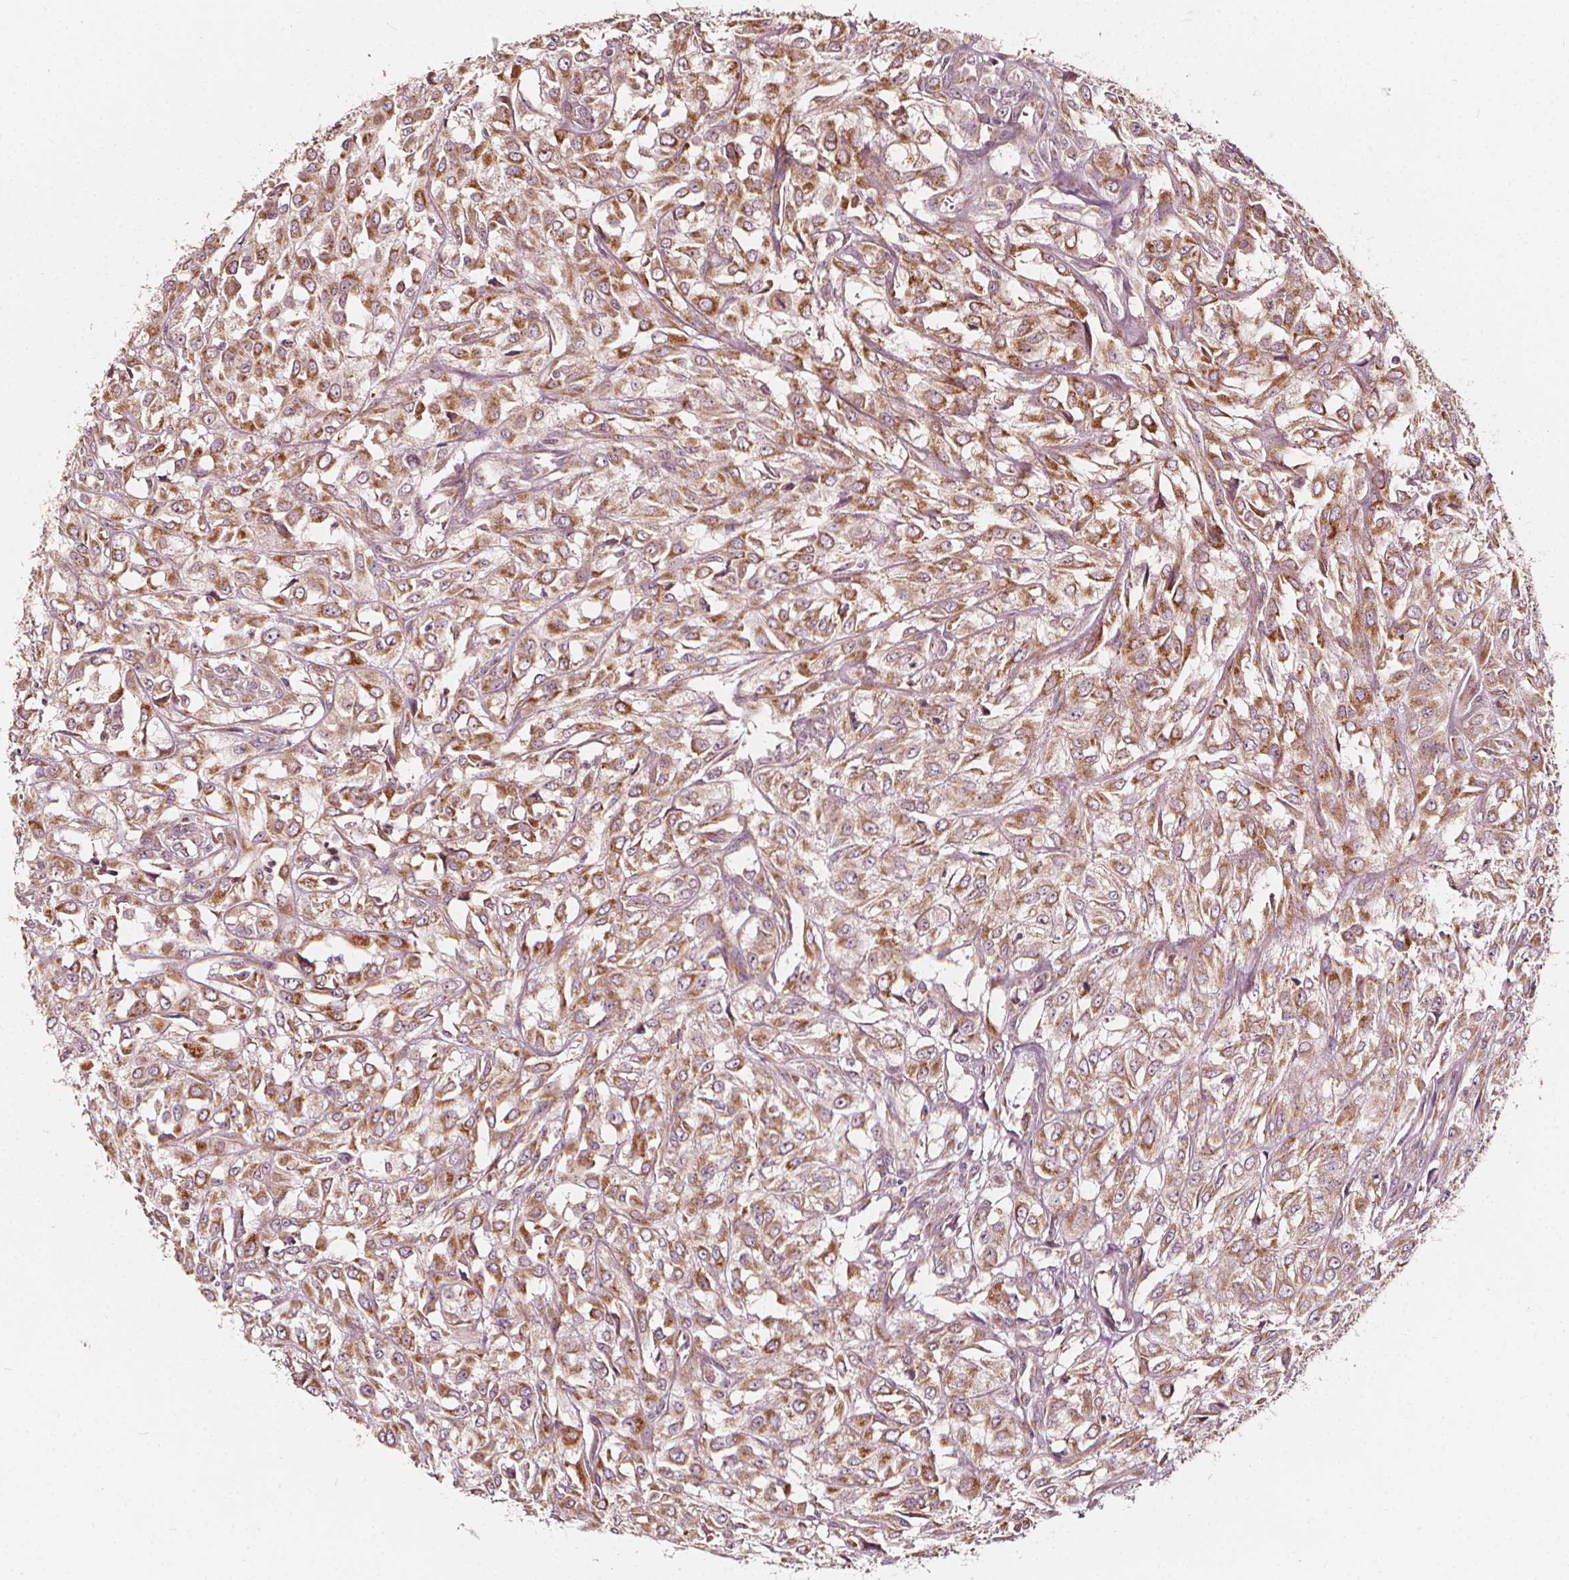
{"staining": {"intensity": "moderate", "quantity": ">75%", "location": "cytoplasmic/membranous"}, "tissue": "urothelial cancer", "cell_type": "Tumor cells", "image_type": "cancer", "snomed": [{"axis": "morphology", "description": "Urothelial carcinoma, High grade"}, {"axis": "topography", "description": "Urinary bladder"}], "caption": "Immunohistochemistry (IHC) micrograph of urothelial cancer stained for a protein (brown), which exhibits medium levels of moderate cytoplasmic/membranous positivity in about >75% of tumor cells.", "gene": "NPC1L1", "patient": {"sex": "male", "age": 67}}